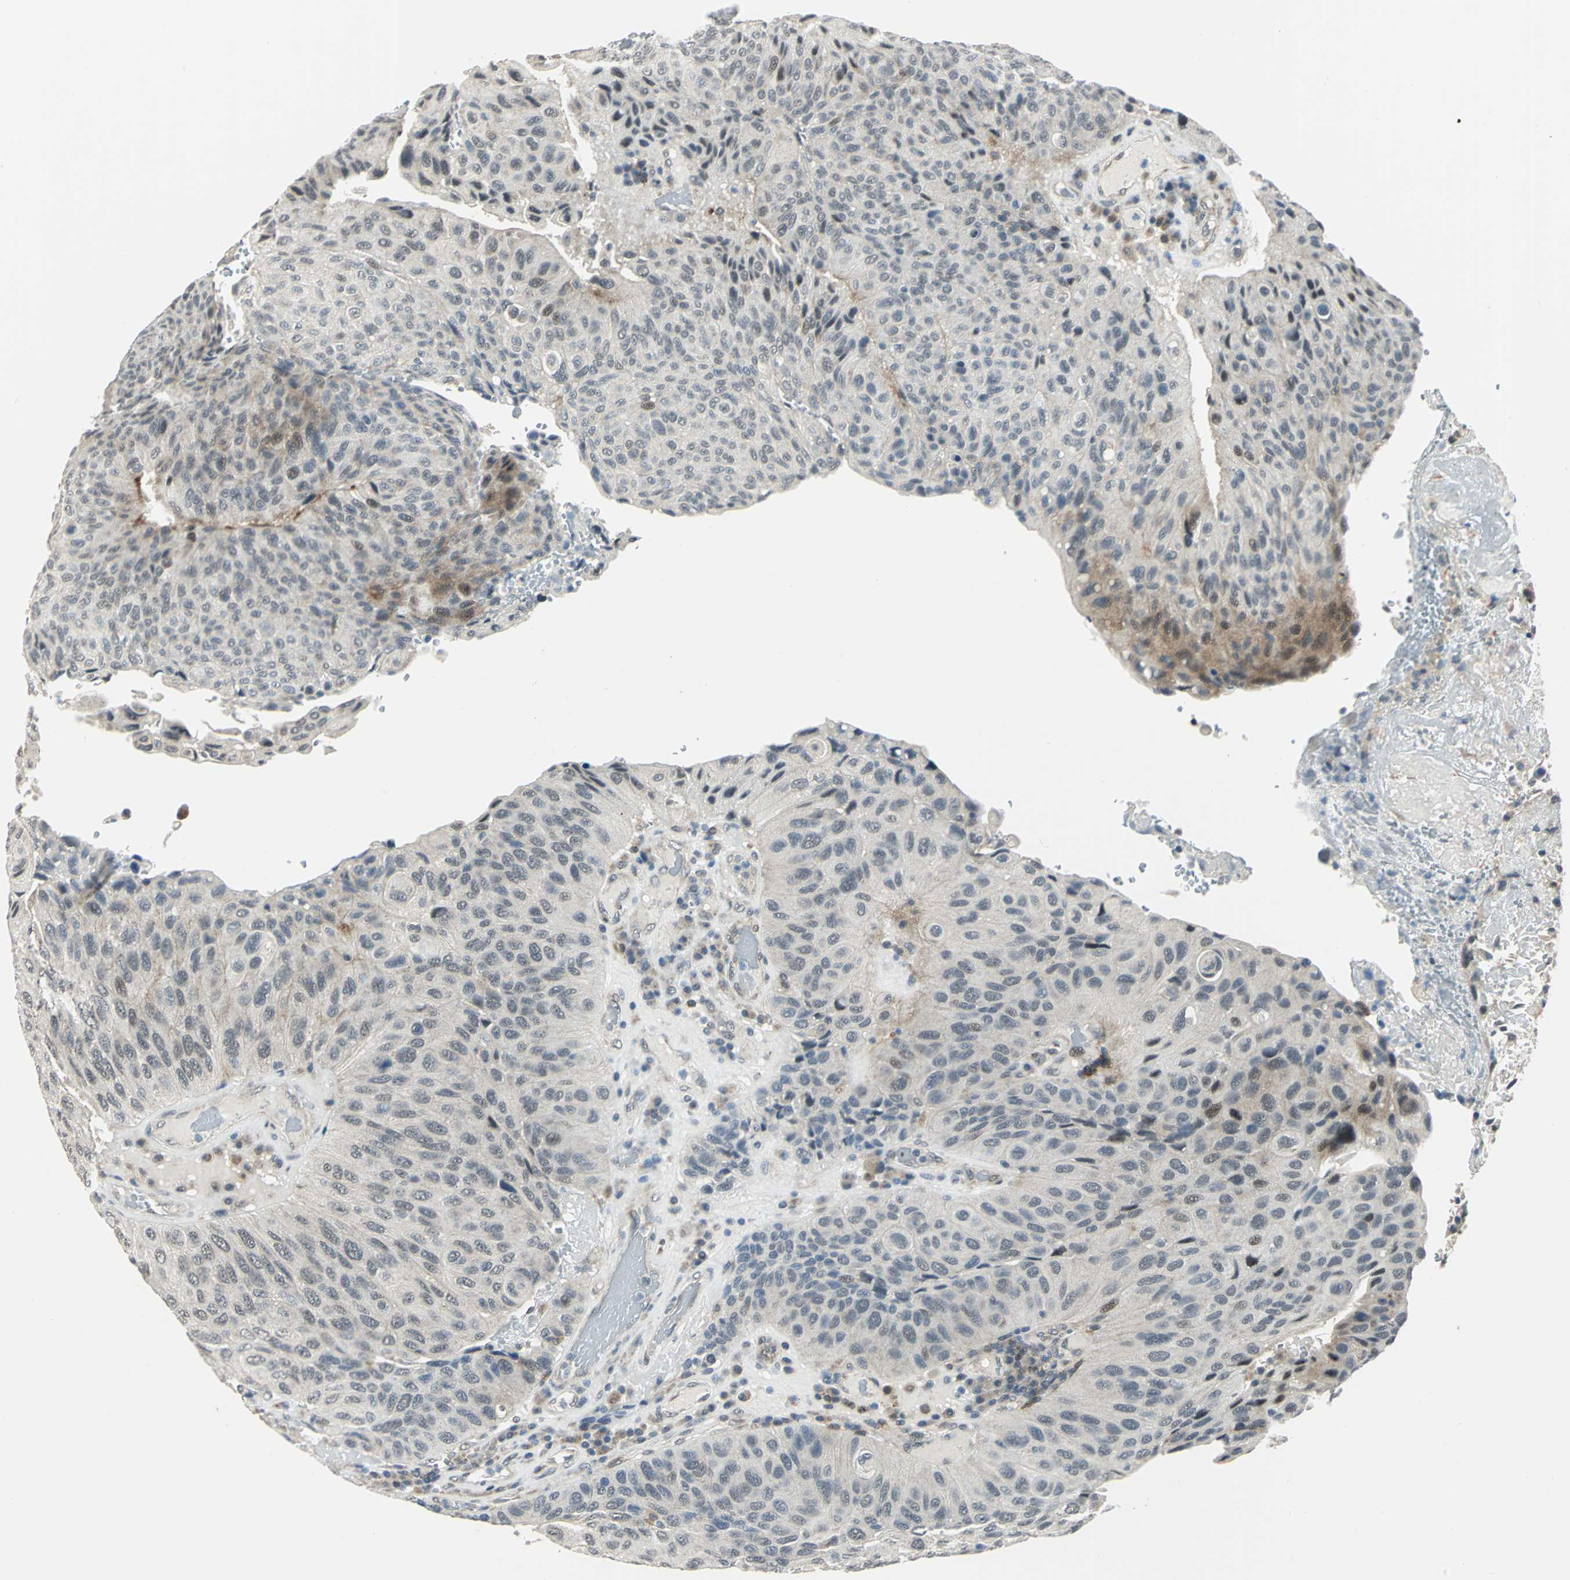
{"staining": {"intensity": "weak", "quantity": "25%-75%", "location": "cytoplasmic/membranous"}, "tissue": "urothelial cancer", "cell_type": "Tumor cells", "image_type": "cancer", "snomed": [{"axis": "morphology", "description": "Urothelial carcinoma, High grade"}, {"axis": "topography", "description": "Urinary bladder"}], "caption": "High-magnification brightfield microscopy of urothelial carcinoma (high-grade) stained with DAB (3,3'-diaminobenzidine) (brown) and counterstained with hematoxylin (blue). tumor cells exhibit weak cytoplasmic/membranous expression is appreciated in about25%-75% of cells.", "gene": "PLAGL2", "patient": {"sex": "male", "age": 66}}